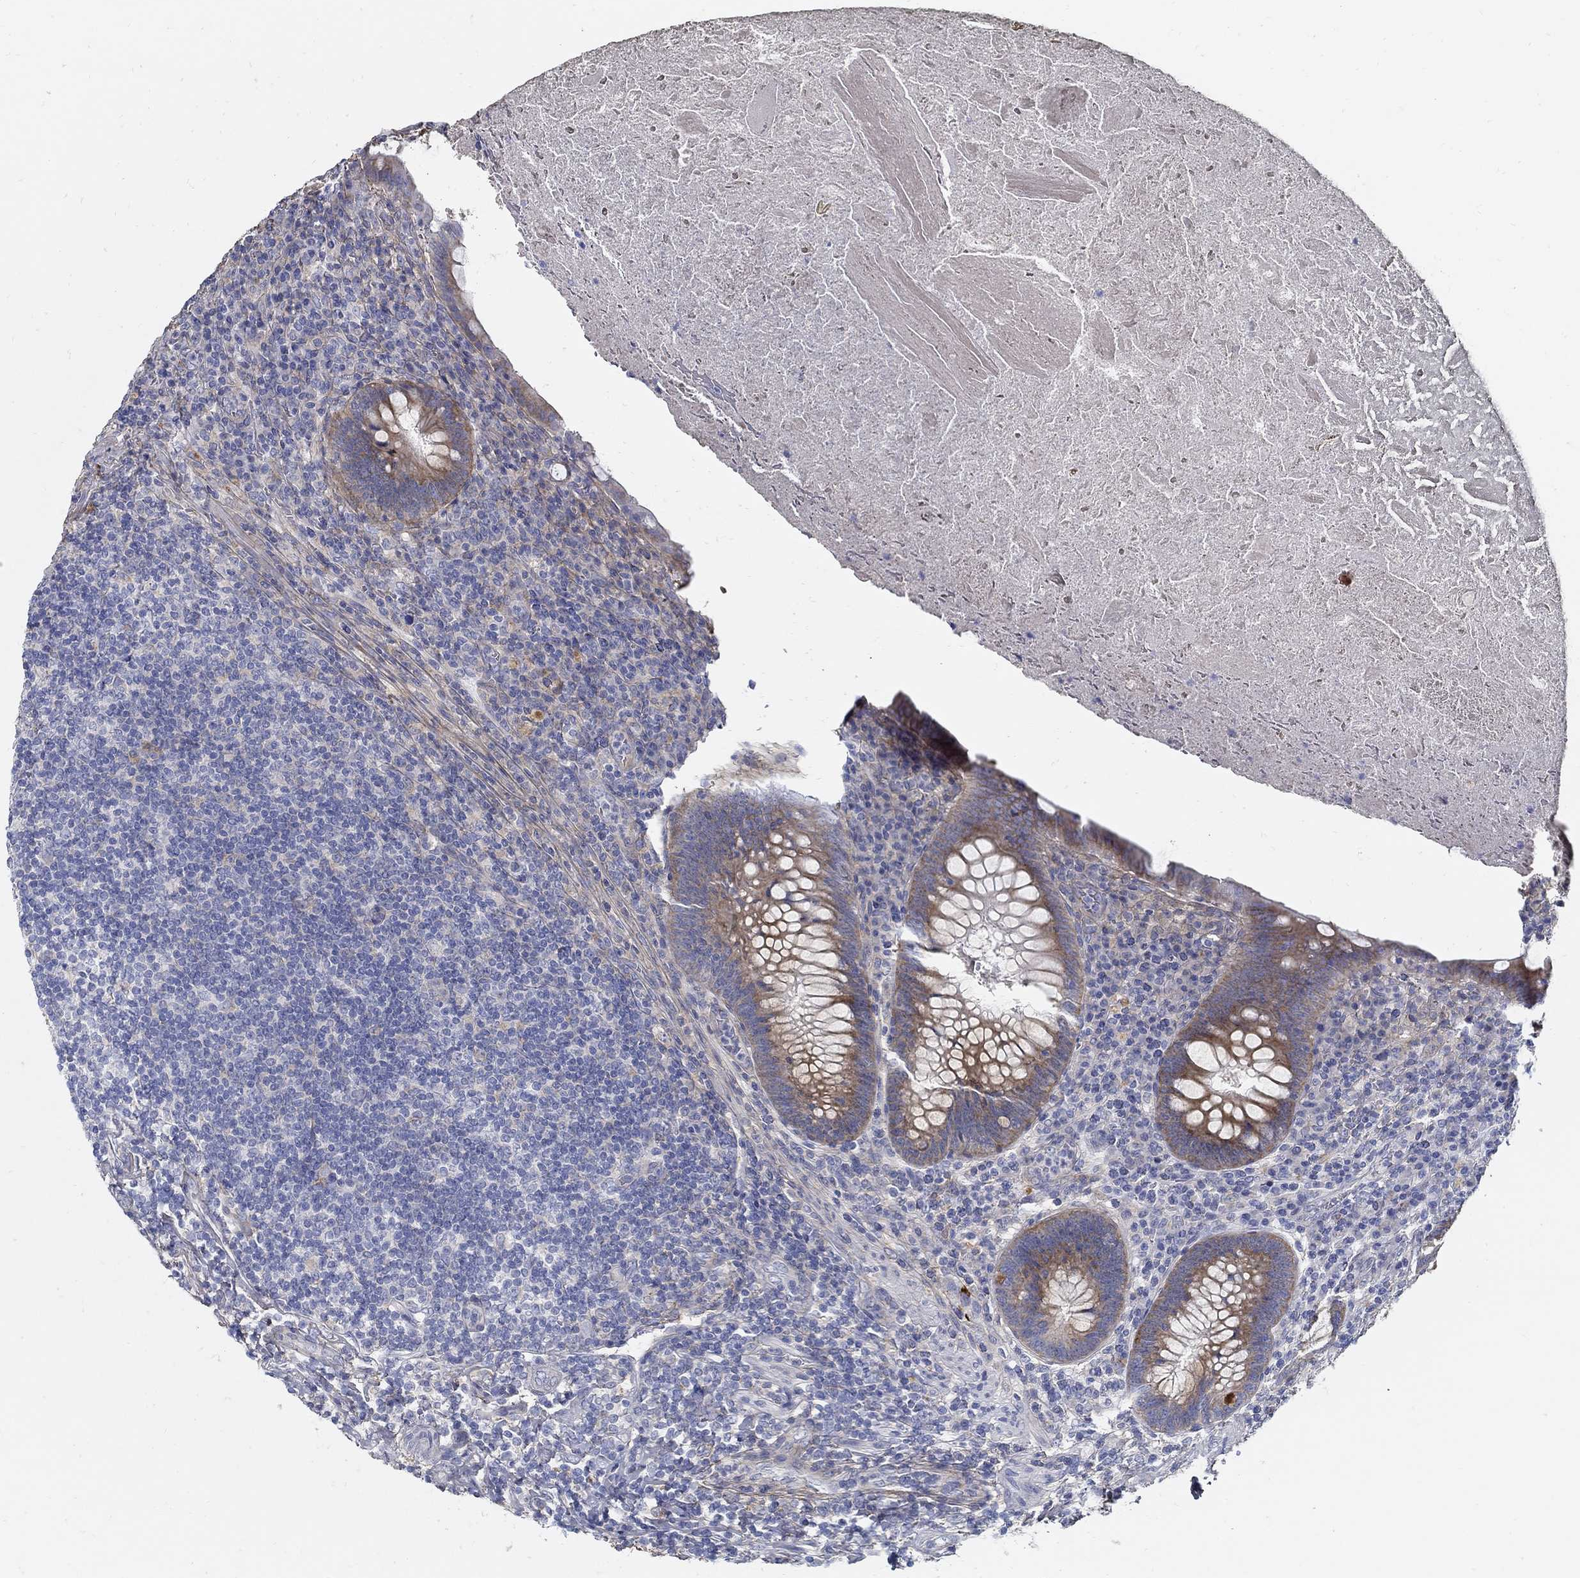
{"staining": {"intensity": "moderate", "quantity": "25%-75%", "location": "cytoplasmic/membranous"}, "tissue": "appendix", "cell_type": "Glandular cells", "image_type": "normal", "snomed": [{"axis": "morphology", "description": "Normal tissue, NOS"}, {"axis": "topography", "description": "Appendix"}], "caption": "This micrograph exhibits immunohistochemistry staining of unremarkable appendix, with medium moderate cytoplasmic/membranous staining in approximately 25%-75% of glandular cells.", "gene": "TGFBI", "patient": {"sex": "male", "age": 47}}